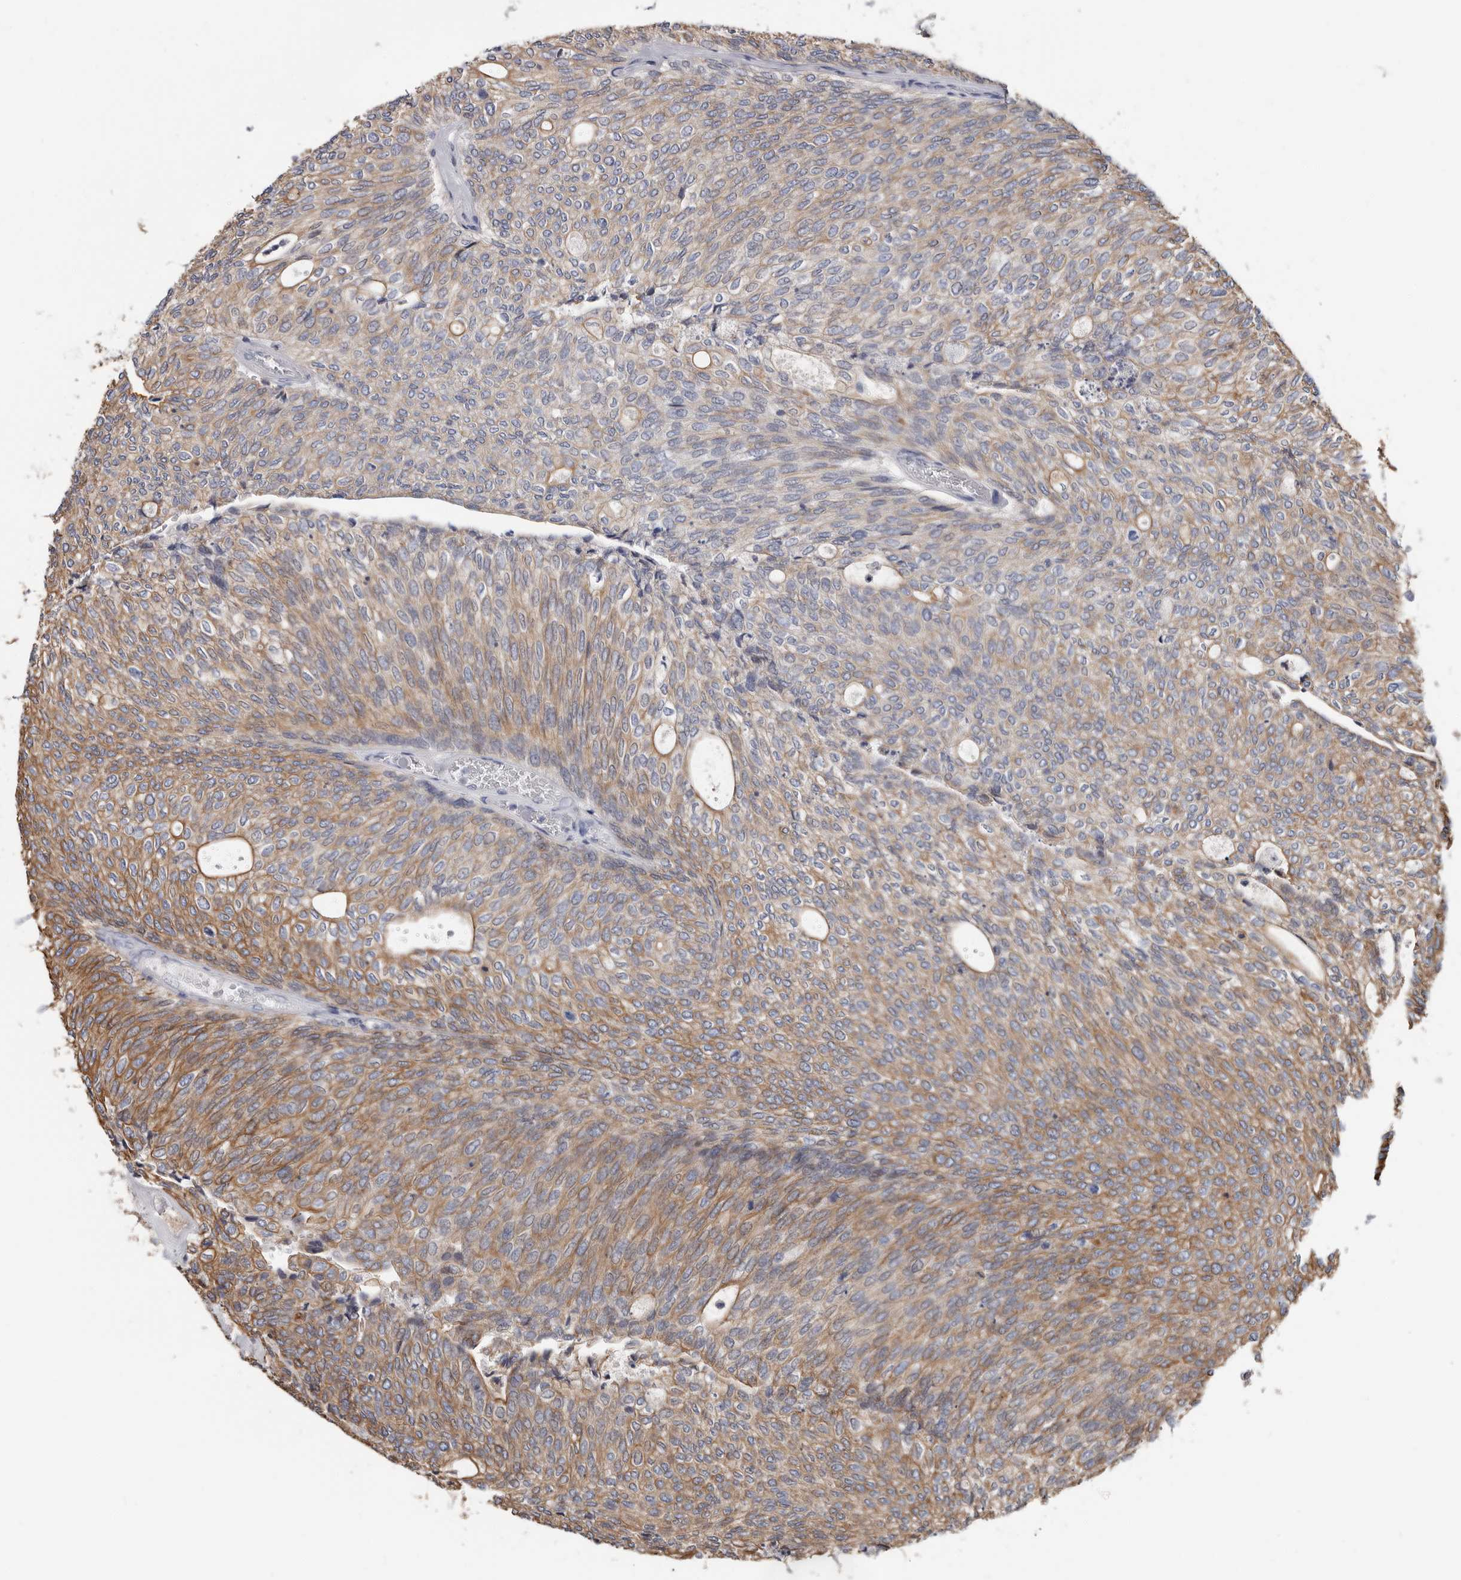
{"staining": {"intensity": "moderate", "quantity": ">75%", "location": "cytoplasmic/membranous"}, "tissue": "urothelial cancer", "cell_type": "Tumor cells", "image_type": "cancer", "snomed": [{"axis": "morphology", "description": "Urothelial carcinoma, Low grade"}, {"axis": "topography", "description": "Urinary bladder"}], "caption": "A histopathology image of human urothelial cancer stained for a protein reveals moderate cytoplasmic/membranous brown staining in tumor cells.", "gene": "MRPL18", "patient": {"sex": "female", "age": 79}}